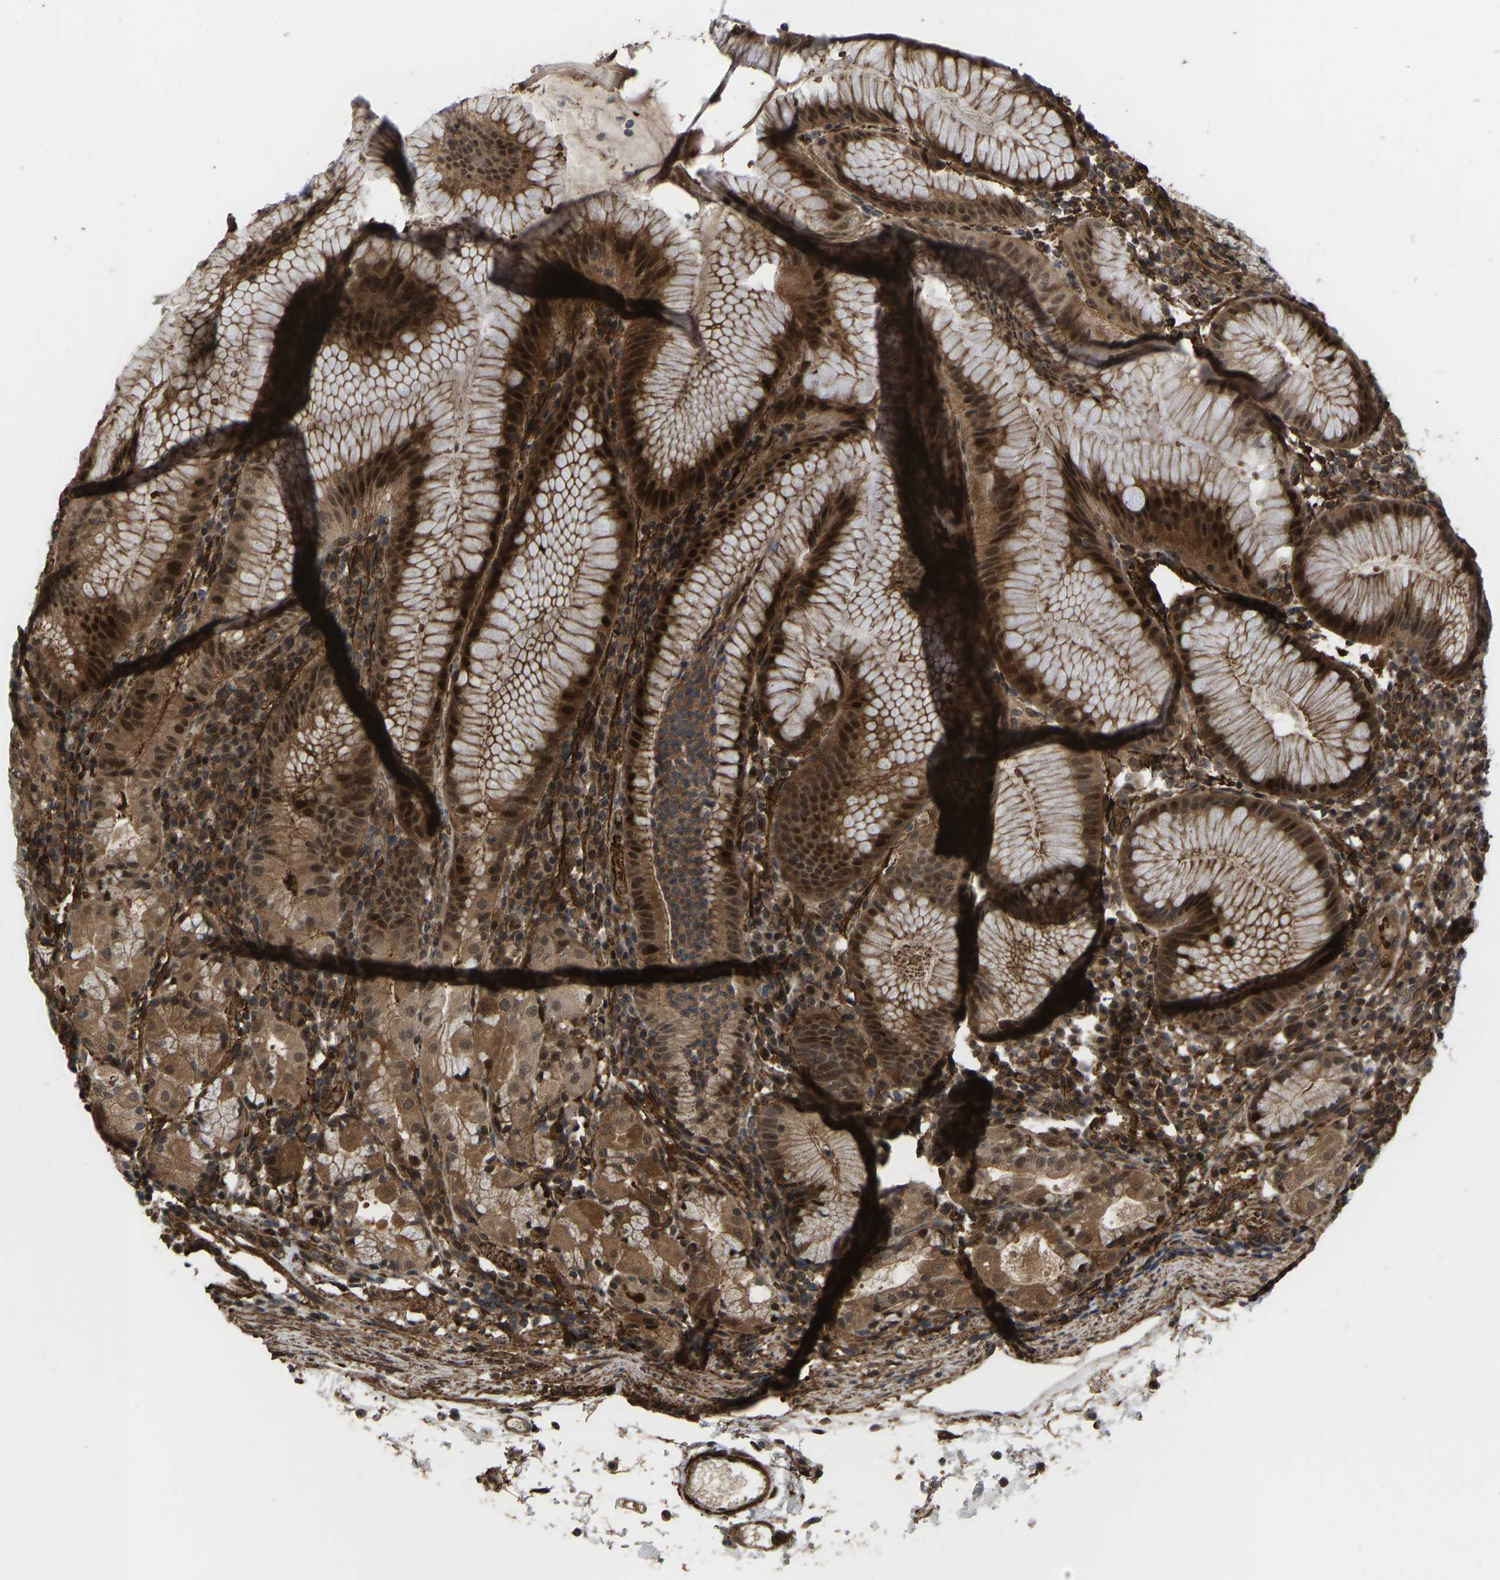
{"staining": {"intensity": "strong", "quantity": ">75%", "location": "cytoplasmic/membranous,nuclear"}, "tissue": "stomach", "cell_type": "Glandular cells", "image_type": "normal", "snomed": [{"axis": "morphology", "description": "Normal tissue, NOS"}, {"axis": "topography", "description": "Stomach"}, {"axis": "topography", "description": "Stomach, lower"}], "caption": "Immunohistochemical staining of benign stomach shows >75% levels of strong cytoplasmic/membranous,nuclear protein staining in about >75% of glandular cells. The protein of interest is stained brown, and the nuclei are stained in blue (DAB IHC with brightfield microscopy, high magnification).", "gene": "CYP7B1", "patient": {"sex": "female", "age": 75}}